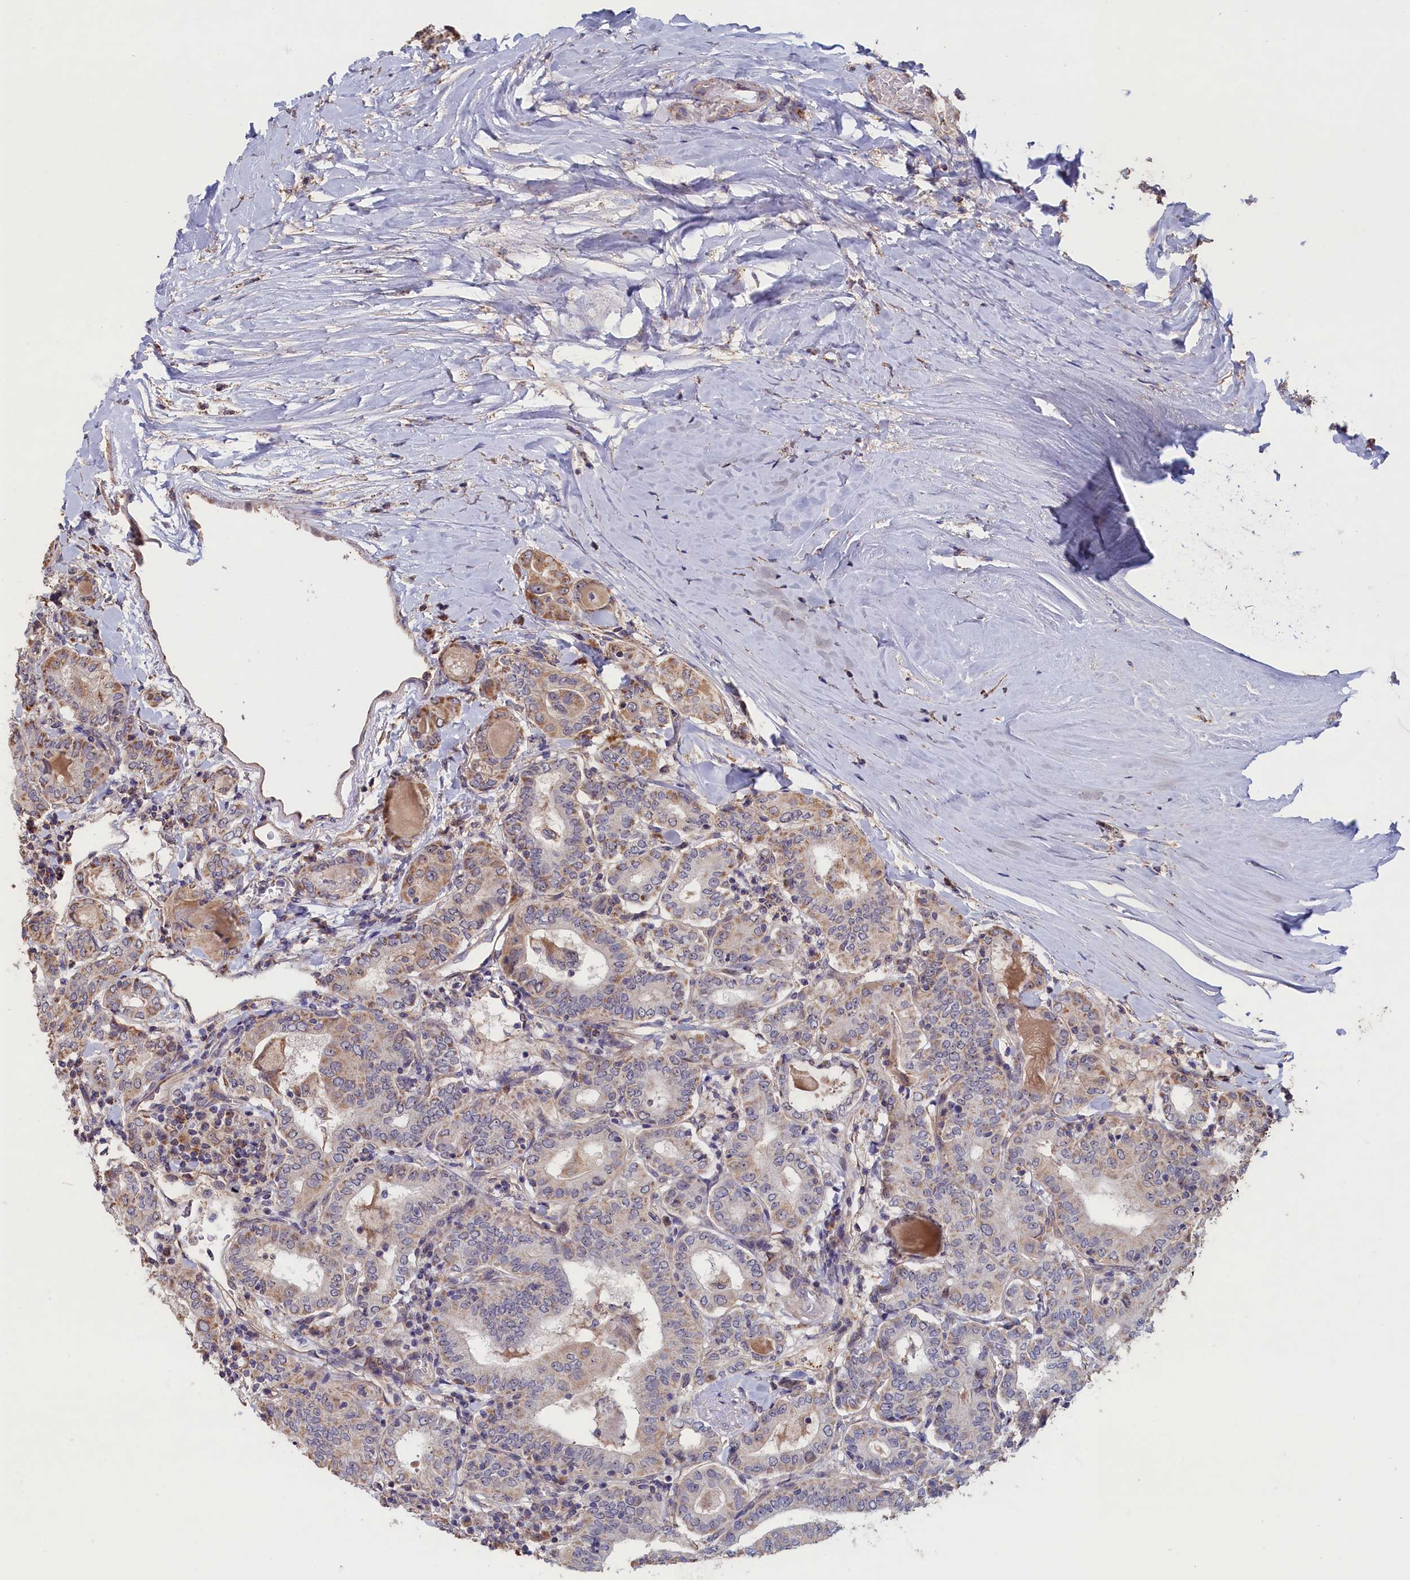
{"staining": {"intensity": "weak", "quantity": "<25%", "location": "cytoplasmic/membranous"}, "tissue": "thyroid cancer", "cell_type": "Tumor cells", "image_type": "cancer", "snomed": [{"axis": "morphology", "description": "Papillary adenocarcinoma, NOS"}, {"axis": "topography", "description": "Thyroid gland"}], "caption": "Immunohistochemistry image of neoplastic tissue: human papillary adenocarcinoma (thyroid) stained with DAB (3,3'-diaminobenzidine) shows no significant protein positivity in tumor cells. Brightfield microscopy of immunohistochemistry stained with DAB (brown) and hematoxylin (blue), captured at high magnification.", "gene": "ZNF816", "patient": {"sex": "female", "age": 72}}